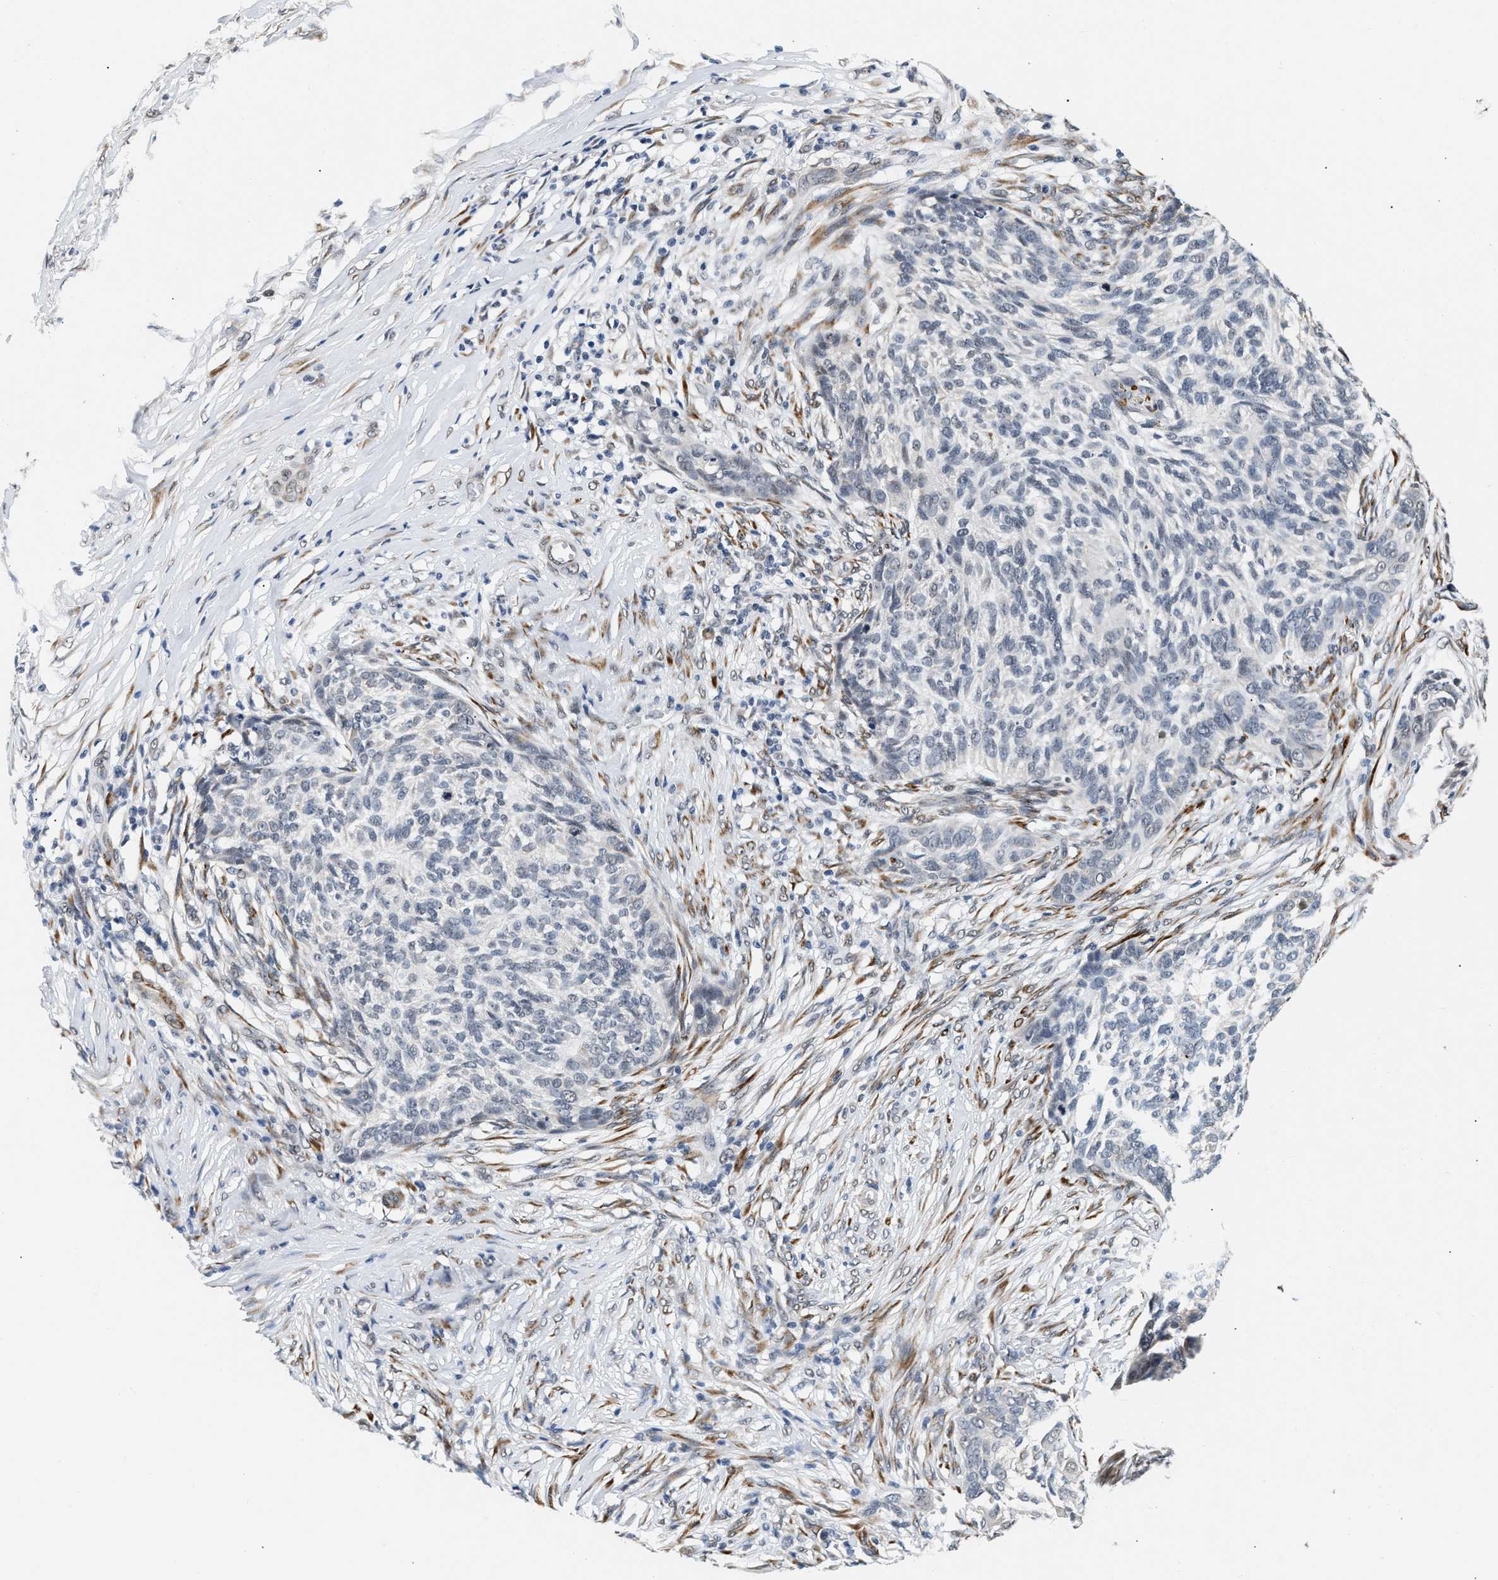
{"staining": {"intensity": "weak", "quantity": "<25%", "location": "nuclear"}, "tissue": "skin cancer", "cell_type": "Tumor cells", "image_type": "cancer", "snomed": [{"axis": "morphology", "description": "Basal cell carcinoma"}, {"axis": "topography", "description": "Skin"}], "caption": "This image is of skin basal cell carcinoma stained with IHC to label a protein in brown with the nuclei are counter-stained blue. There is no positivity in tumor cells. Brightfield microscopy of immunohistochemistry (IHC) stained with DAB (brown) and hematoxylin (blue), captured at high magnification.", "gene": "THOC1", "patient": {"sex": "male", "age": 85}}